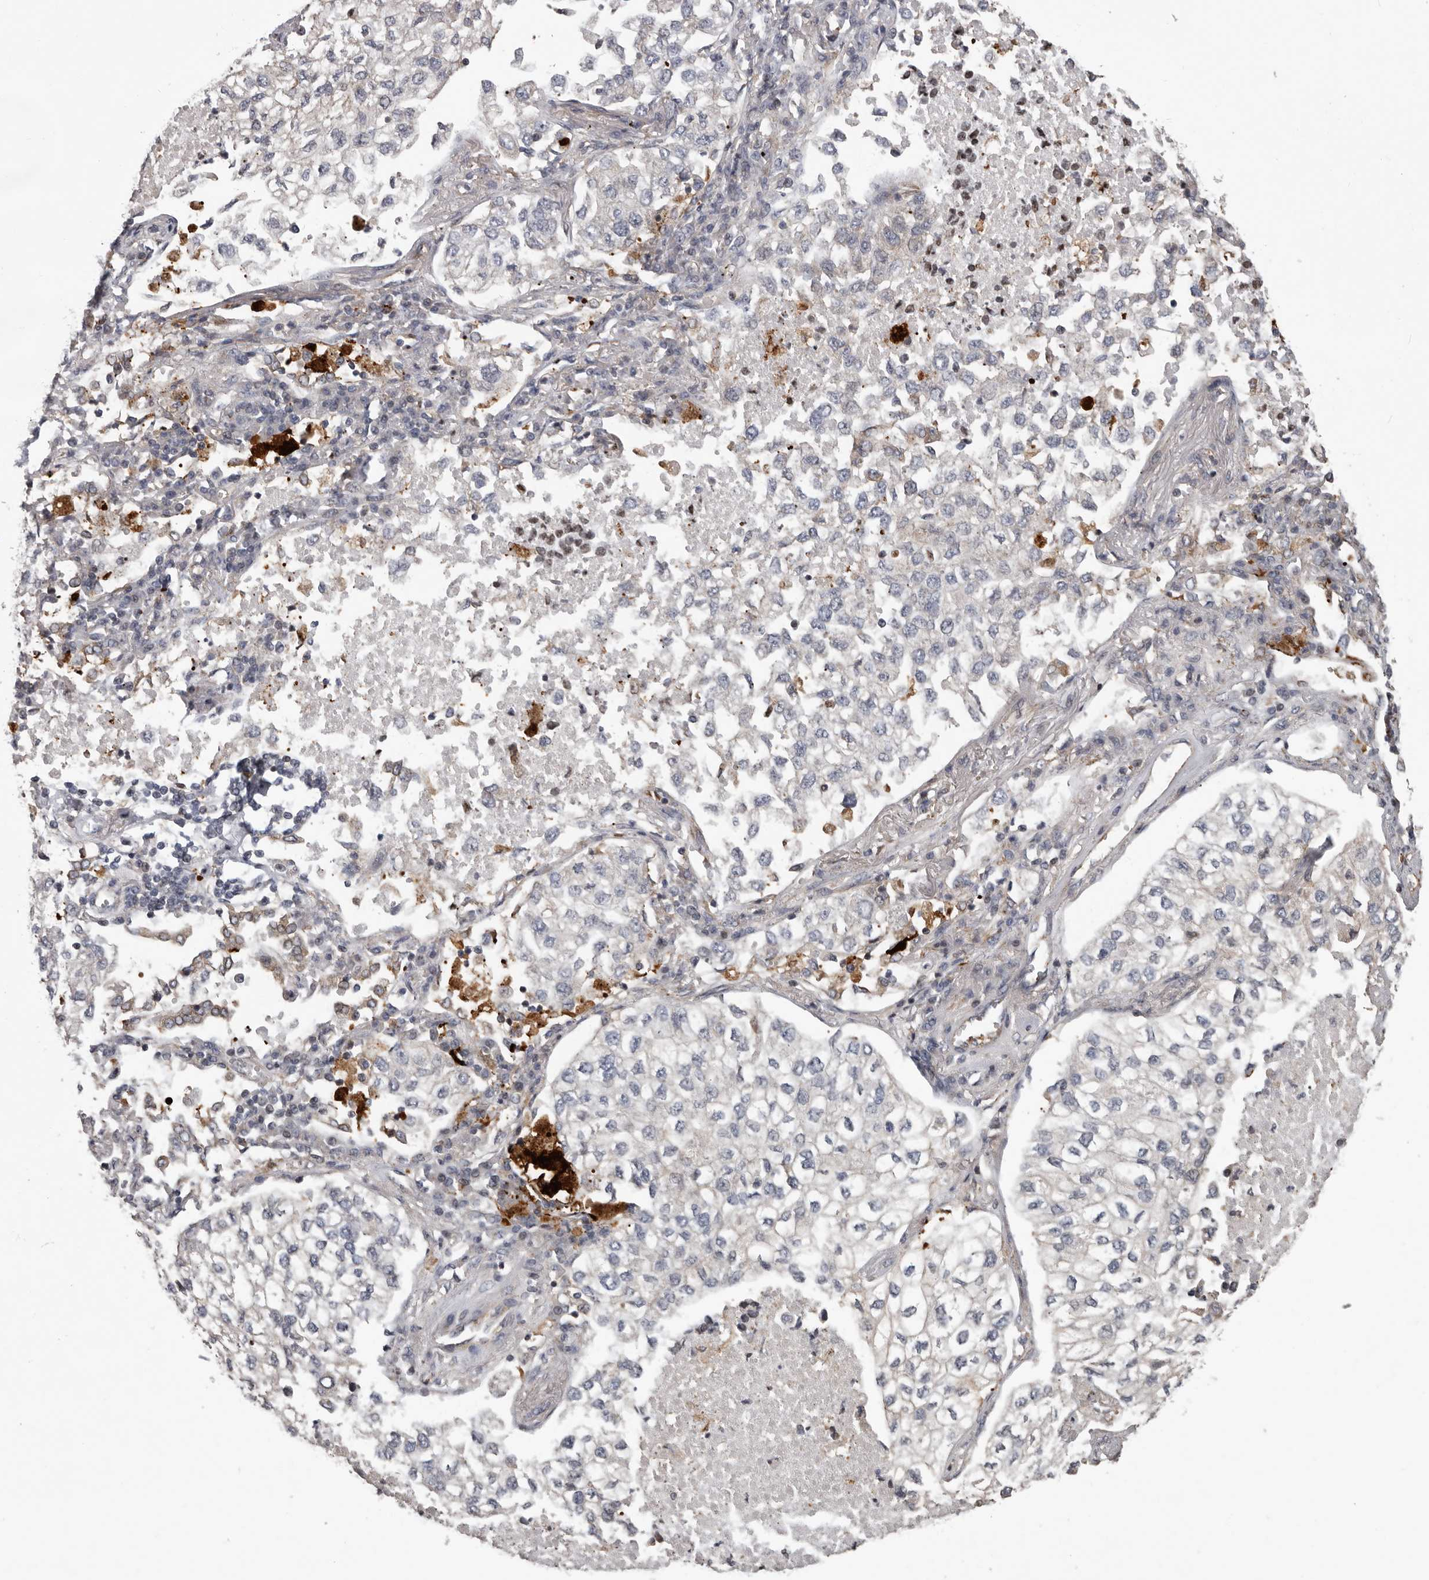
{"staining": {"intensity": "negative", "quantity": "none", "location": "none"}, "tissue": "lung cancer", "cell_type": "Tumor cells", "image_type": "cancer", "snomed": [{"axis": "morphology", "description": "Adenocarcinoma, NOS"}, {"axis": "topography", "description": "Lung"}], "caption": "Tumor cells are negative for brown protein staining in adenocarcinoma (lung).", "gene": "FGFR4", "patient": {"sex": "male", "age": 63}}